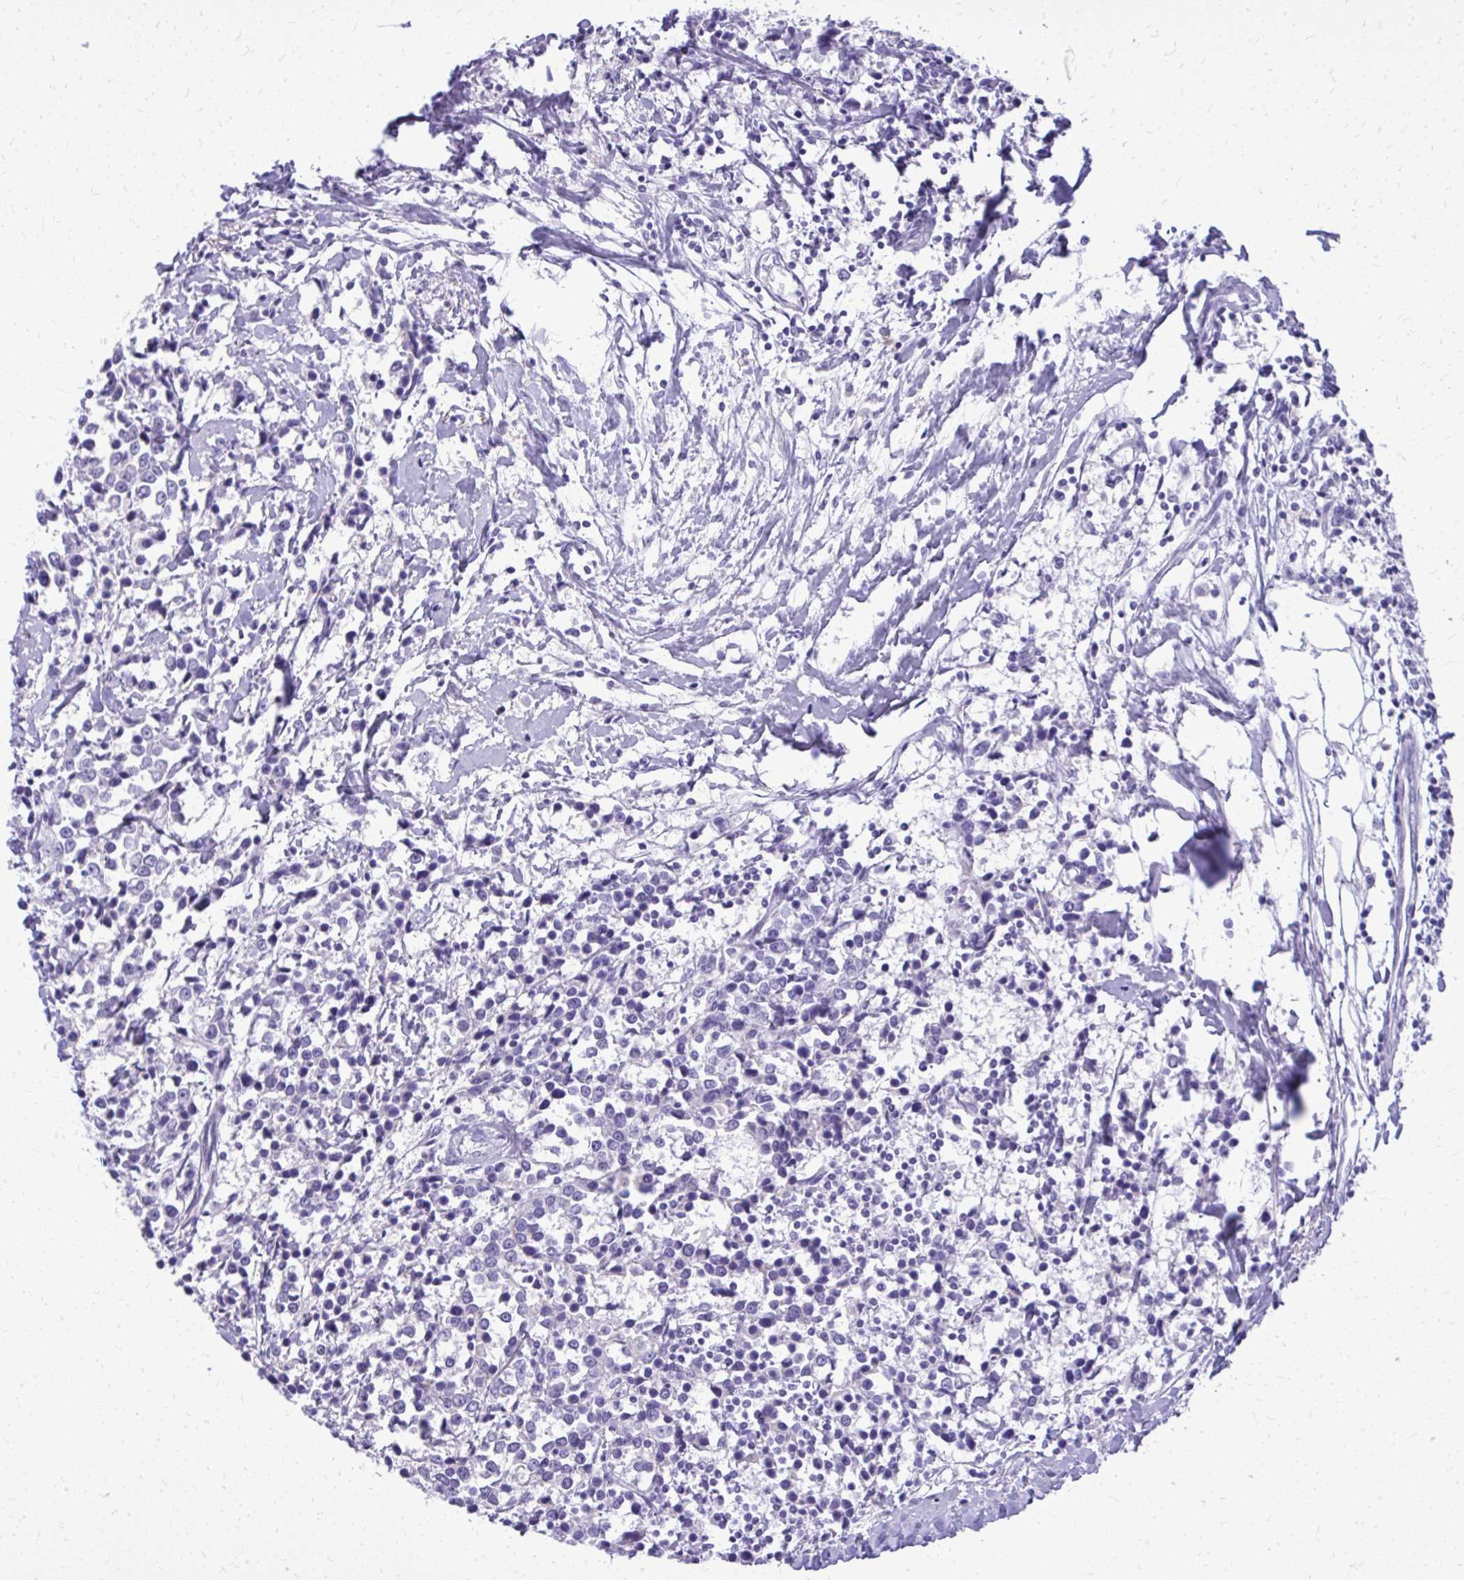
{"staining": {"intensity": "negative", "quantity": "none", "location": "none"}, "tissue": "breast cancer", "cell_type": "Tumor cells", "image_type": "cancer", "snomed": [{"axis": "morphology", "description": "Duct carcinoma"}, {"axis": "topography", "description": "Breast"}], "caption": "This is an IHC image of human breast cancer. There is no expression in tumor cells.", "gene": "BCL6B", "patient": {"sex": "female", "age": 80}}